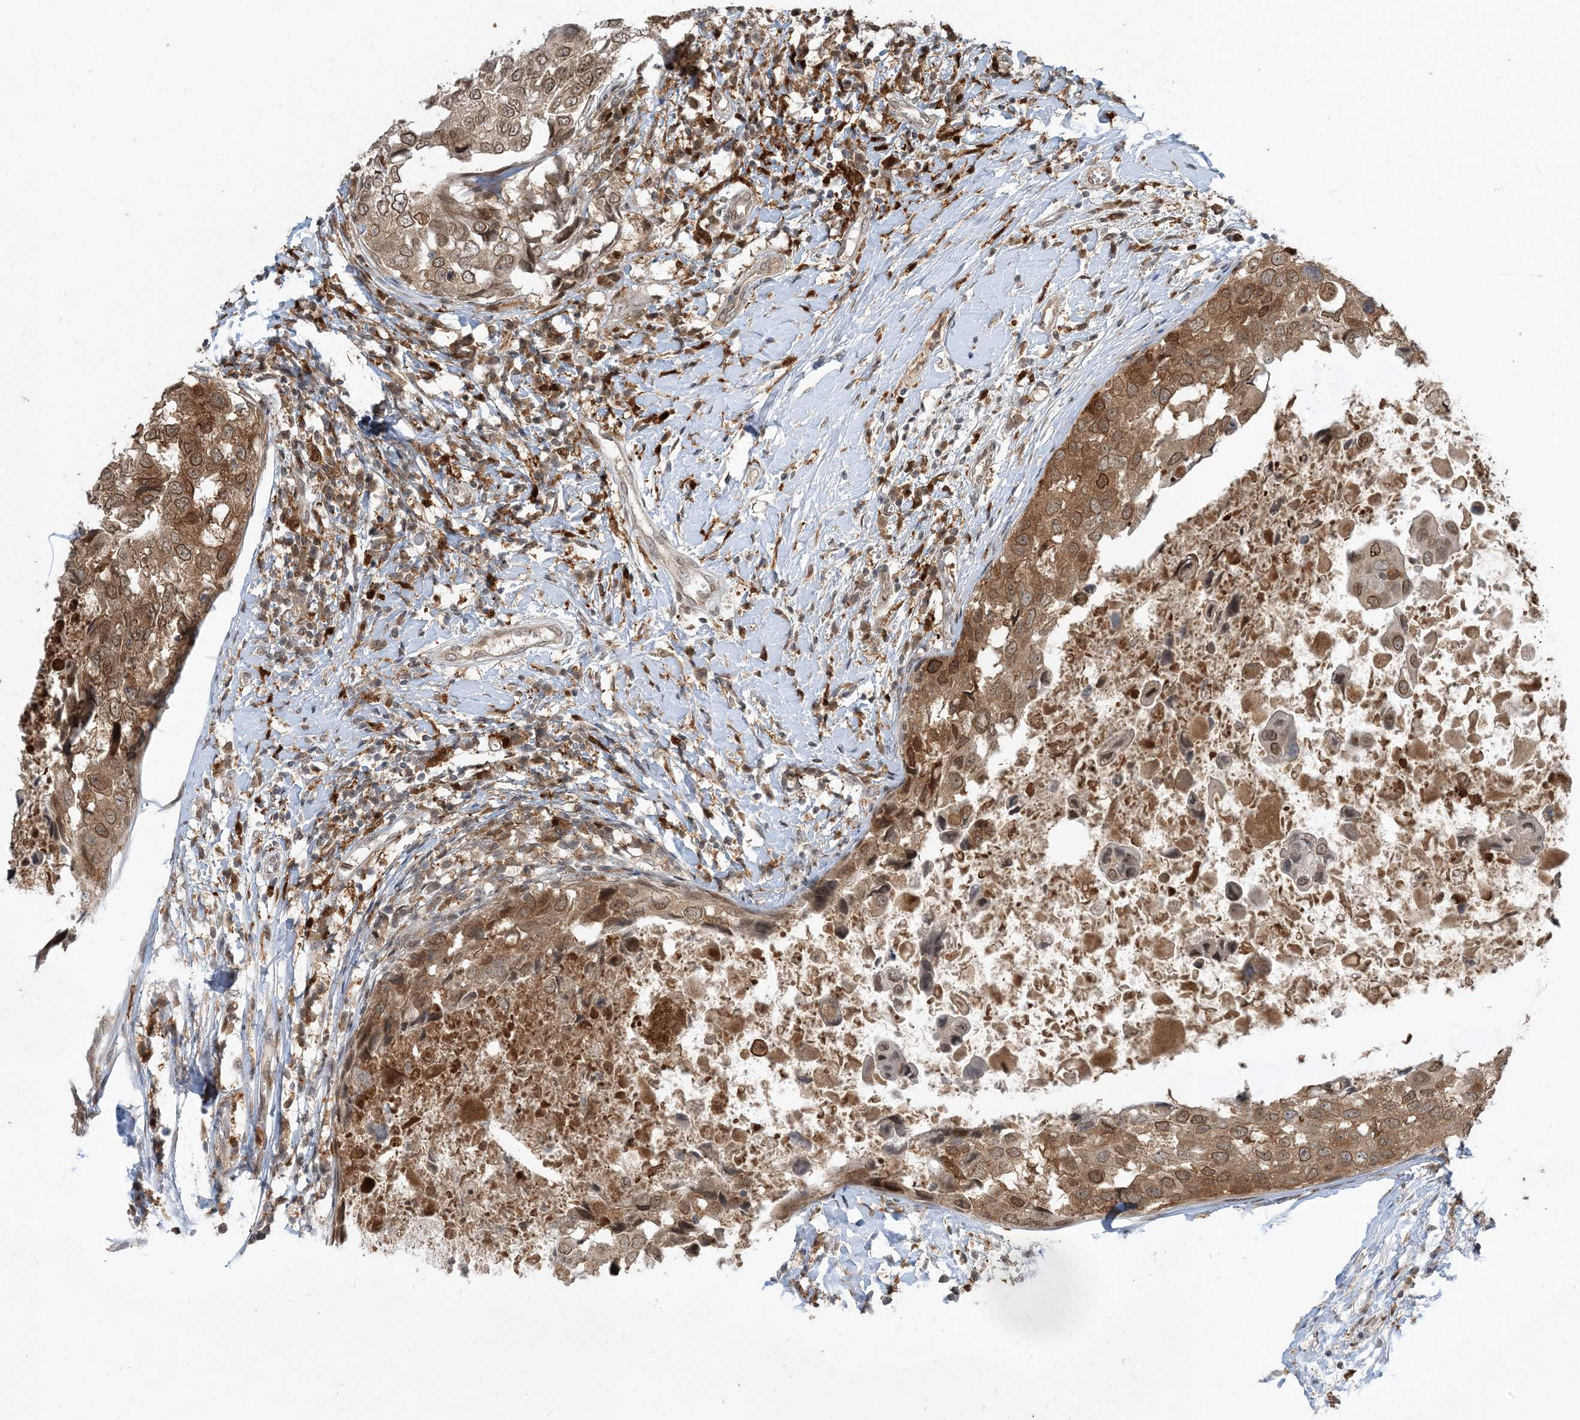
{"staining": {"intensity": "moderate", "quantity": ">75%", "location": "cytoplasmic/membranous,nuclear"}, "tissue": "breast cancer", "cell_type": "Tumor cells", "image_type": "cancer", "snomed": [{"axis": "morphology", "description": "Duct carcinoma"}, {"axis": "topography", "description": "Breast"}], "caption": "Immunohistochemical staining of human breast intraductal carcinoma exhibits medium levels of moderate cytoplasmic/membranous and nuclear protein expression in about >75% of tumor cells.", "gene": "NAGK", "patient": {"sex": "female", "age": 27}}